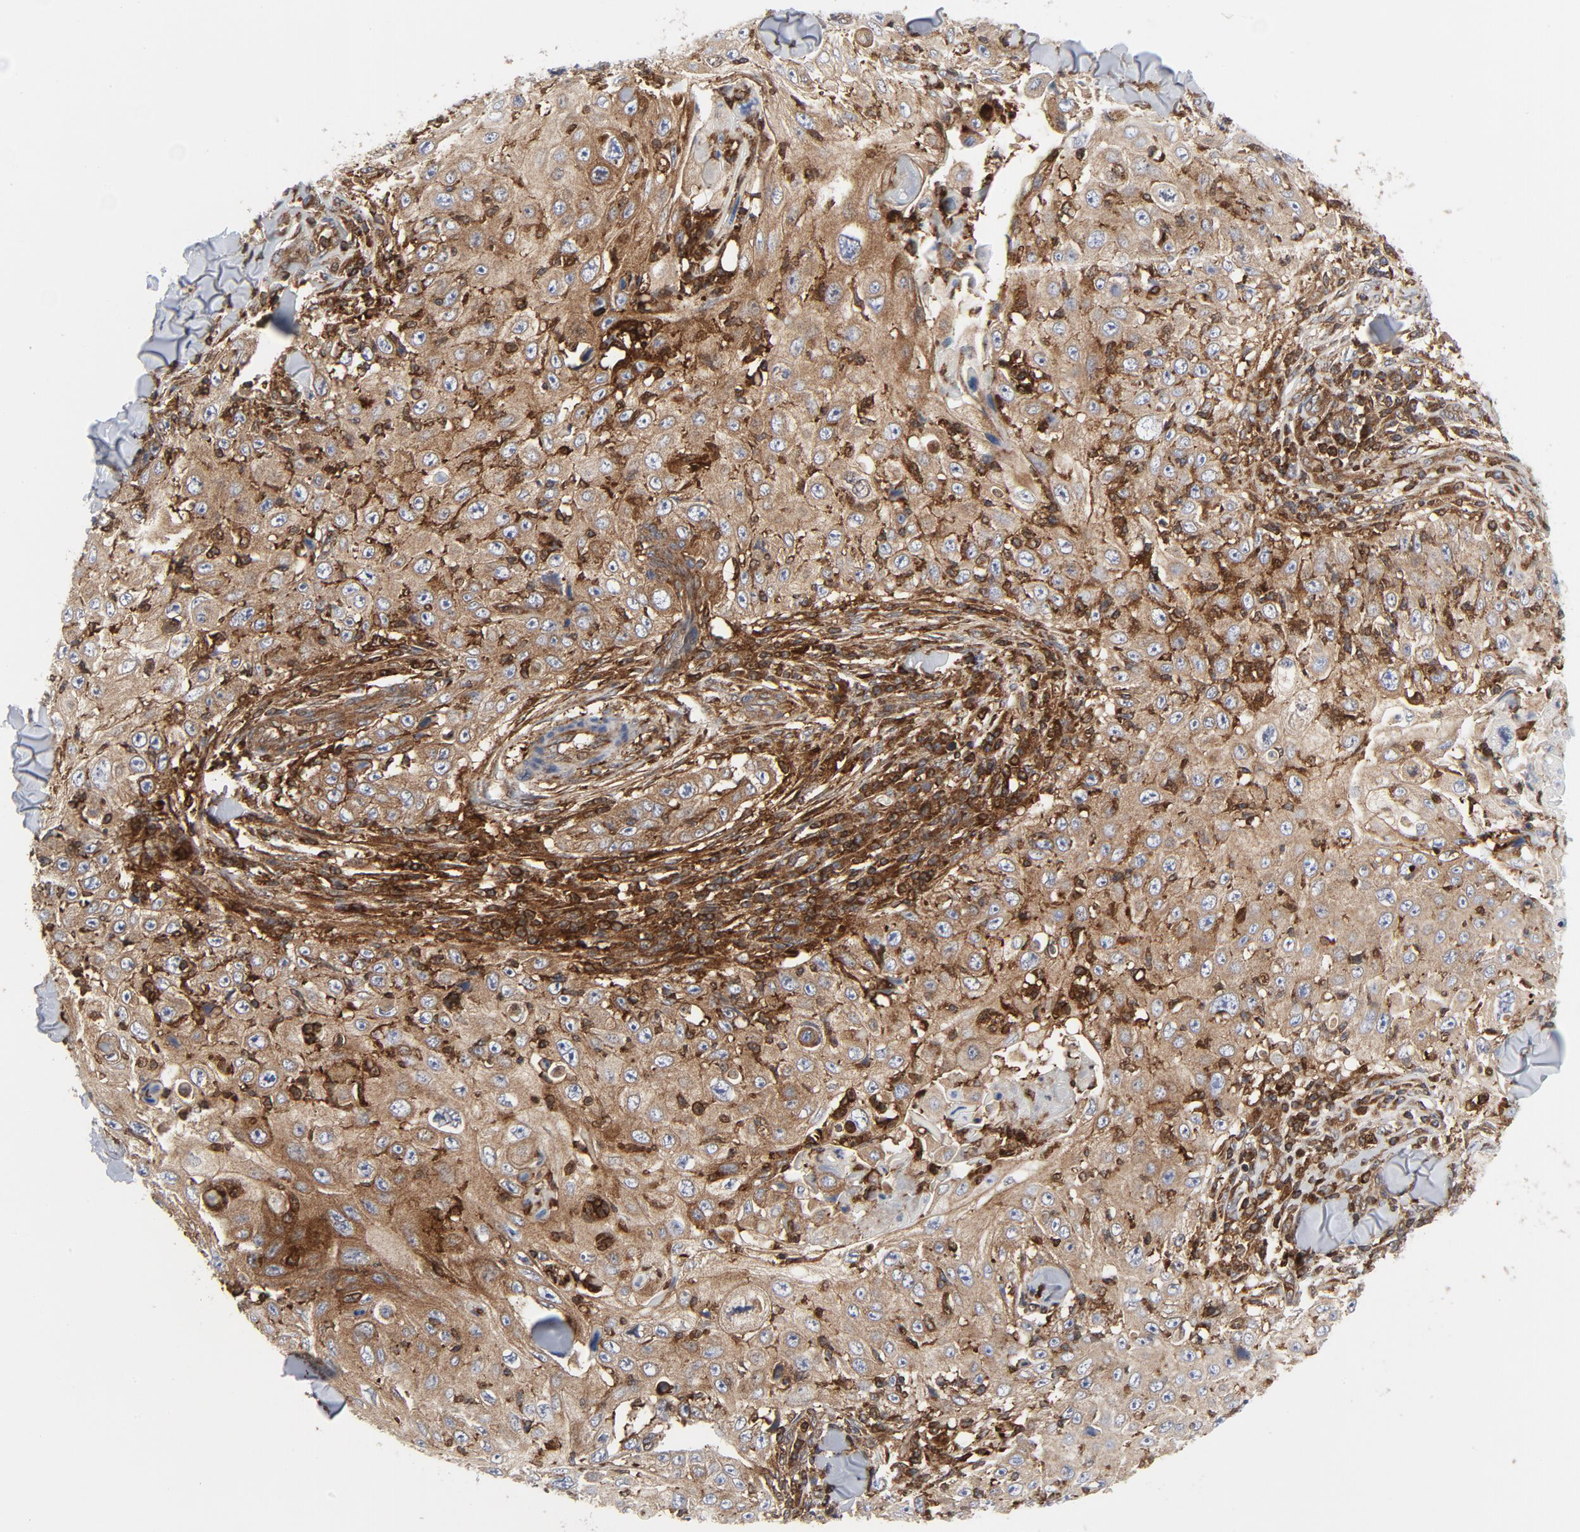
{"staining": {"intensity": "moderate", "quantity": ">75%", "location": "cytoplasmic/membranous"}, "tissue": "skin cancer", "cell_type": "Tumor cells", "image_type": "cancer", "snomed": [{"axis": "morphology", "description": "Squamous cell carcinoma, NOS"}, {"axis": "topography", "description": "Skin"}], "caption": "A high-resolution image shows immunohistochemistry (IHC) staining of skin cancer, which displays moderate cytoplasmic/membranous expression in about >75% of tumor cells. (Stains: DAB (3,3'-diaminobenzidine) in brown, nuclei in blue, Microscopy: brightfield microscopy at high magnification).", "gene": "YES1", "patient": {"sex": "male", "age": 86}}